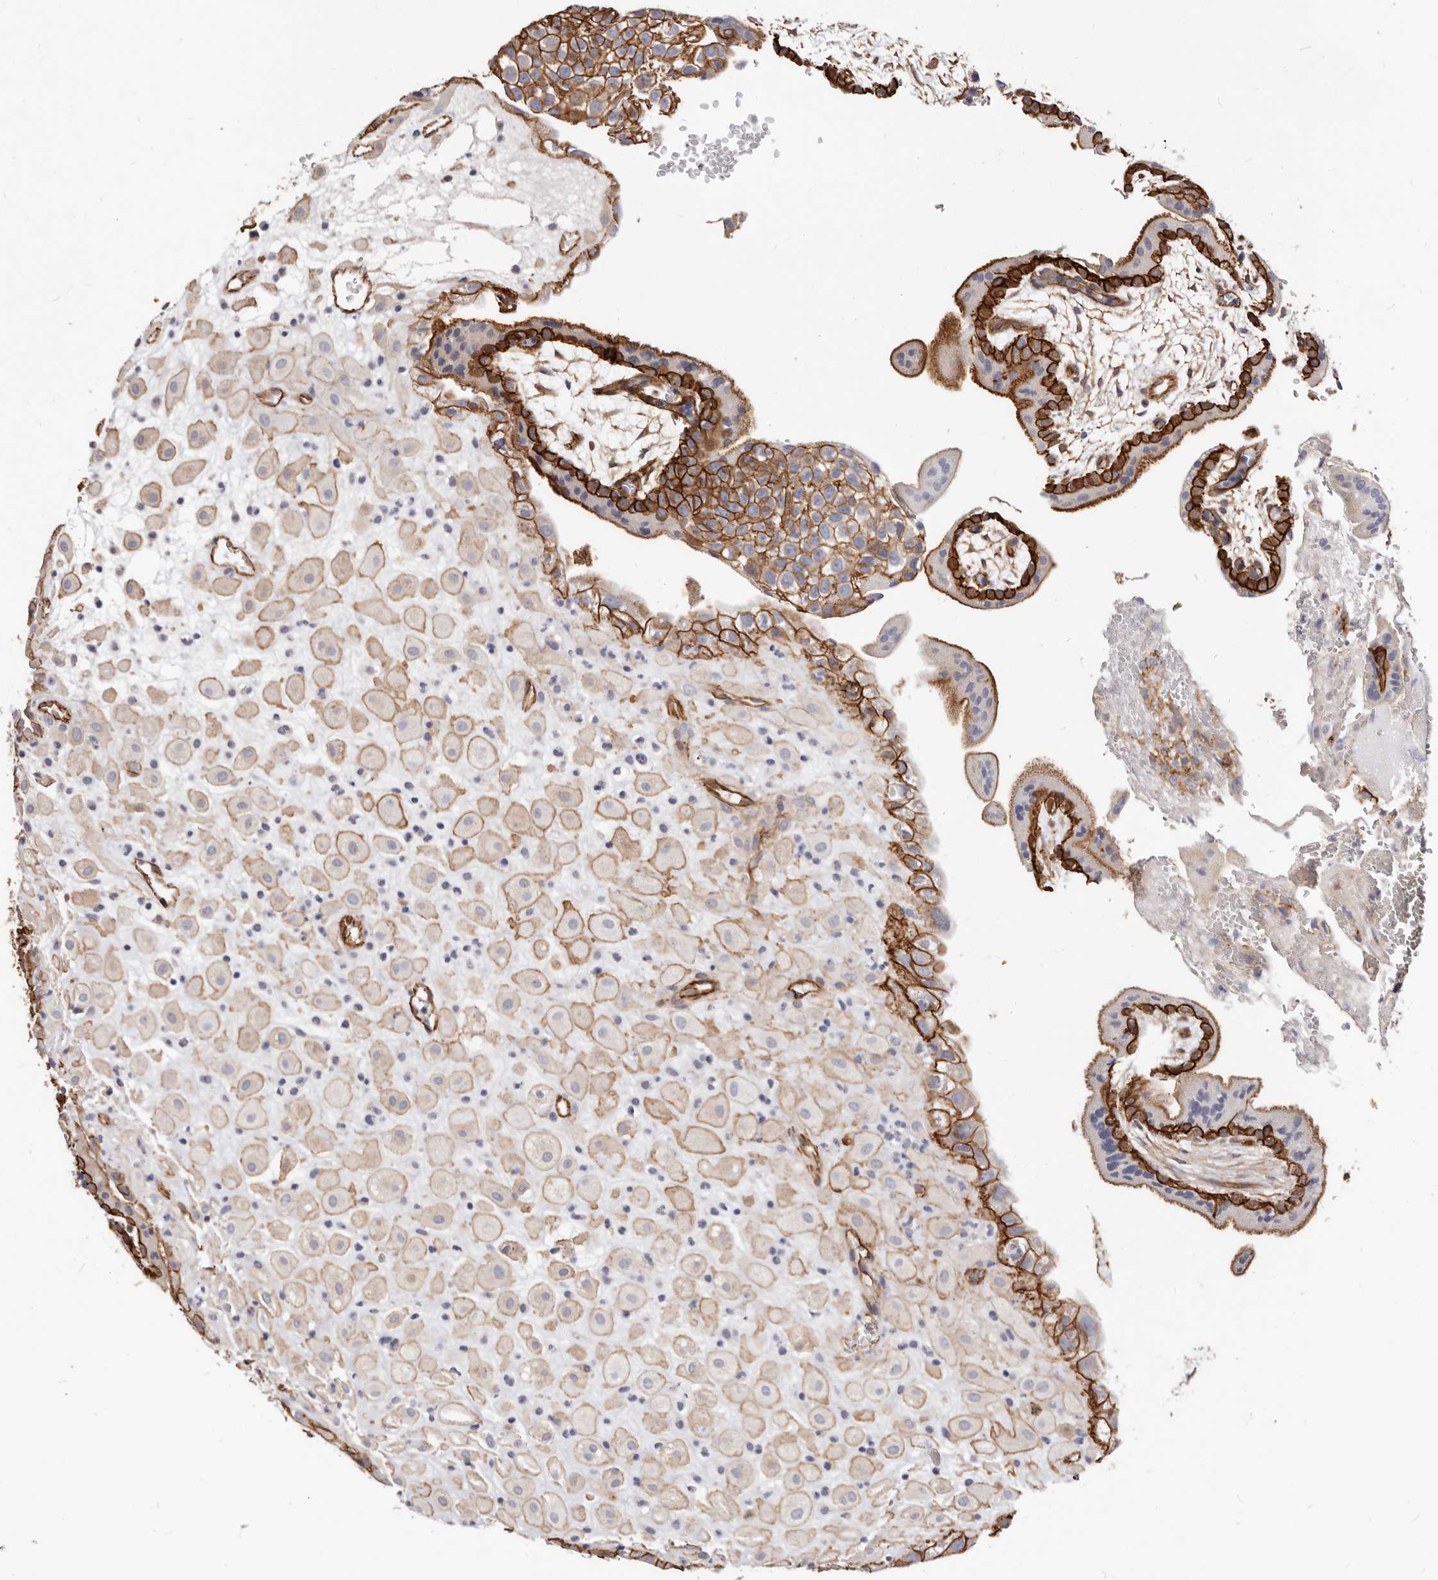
{"staining": {"intensity": "moderate", "quantity": ">75%", "location": "cytoplasmic/membranous"}, "tissue": "placenta", "cell_type": "Decidual cells", "image_type": "normal", "snomed": [{"axis": "morphology", "description": "Normal tissue, NOS"}, {"axis": "topography", "description": "Placenta"}], "caption": "Immunohistochemical staining of normal placenta exhibits >75% levels of moderate cytoplasmic/membranous protein positivity in approximately >75% of decidual cells. (DAB IHC, brown staining for protein, blue staining for nuclei).", "gene": "CTNNB1", "patient": {"sex": "female", "age": 35}}